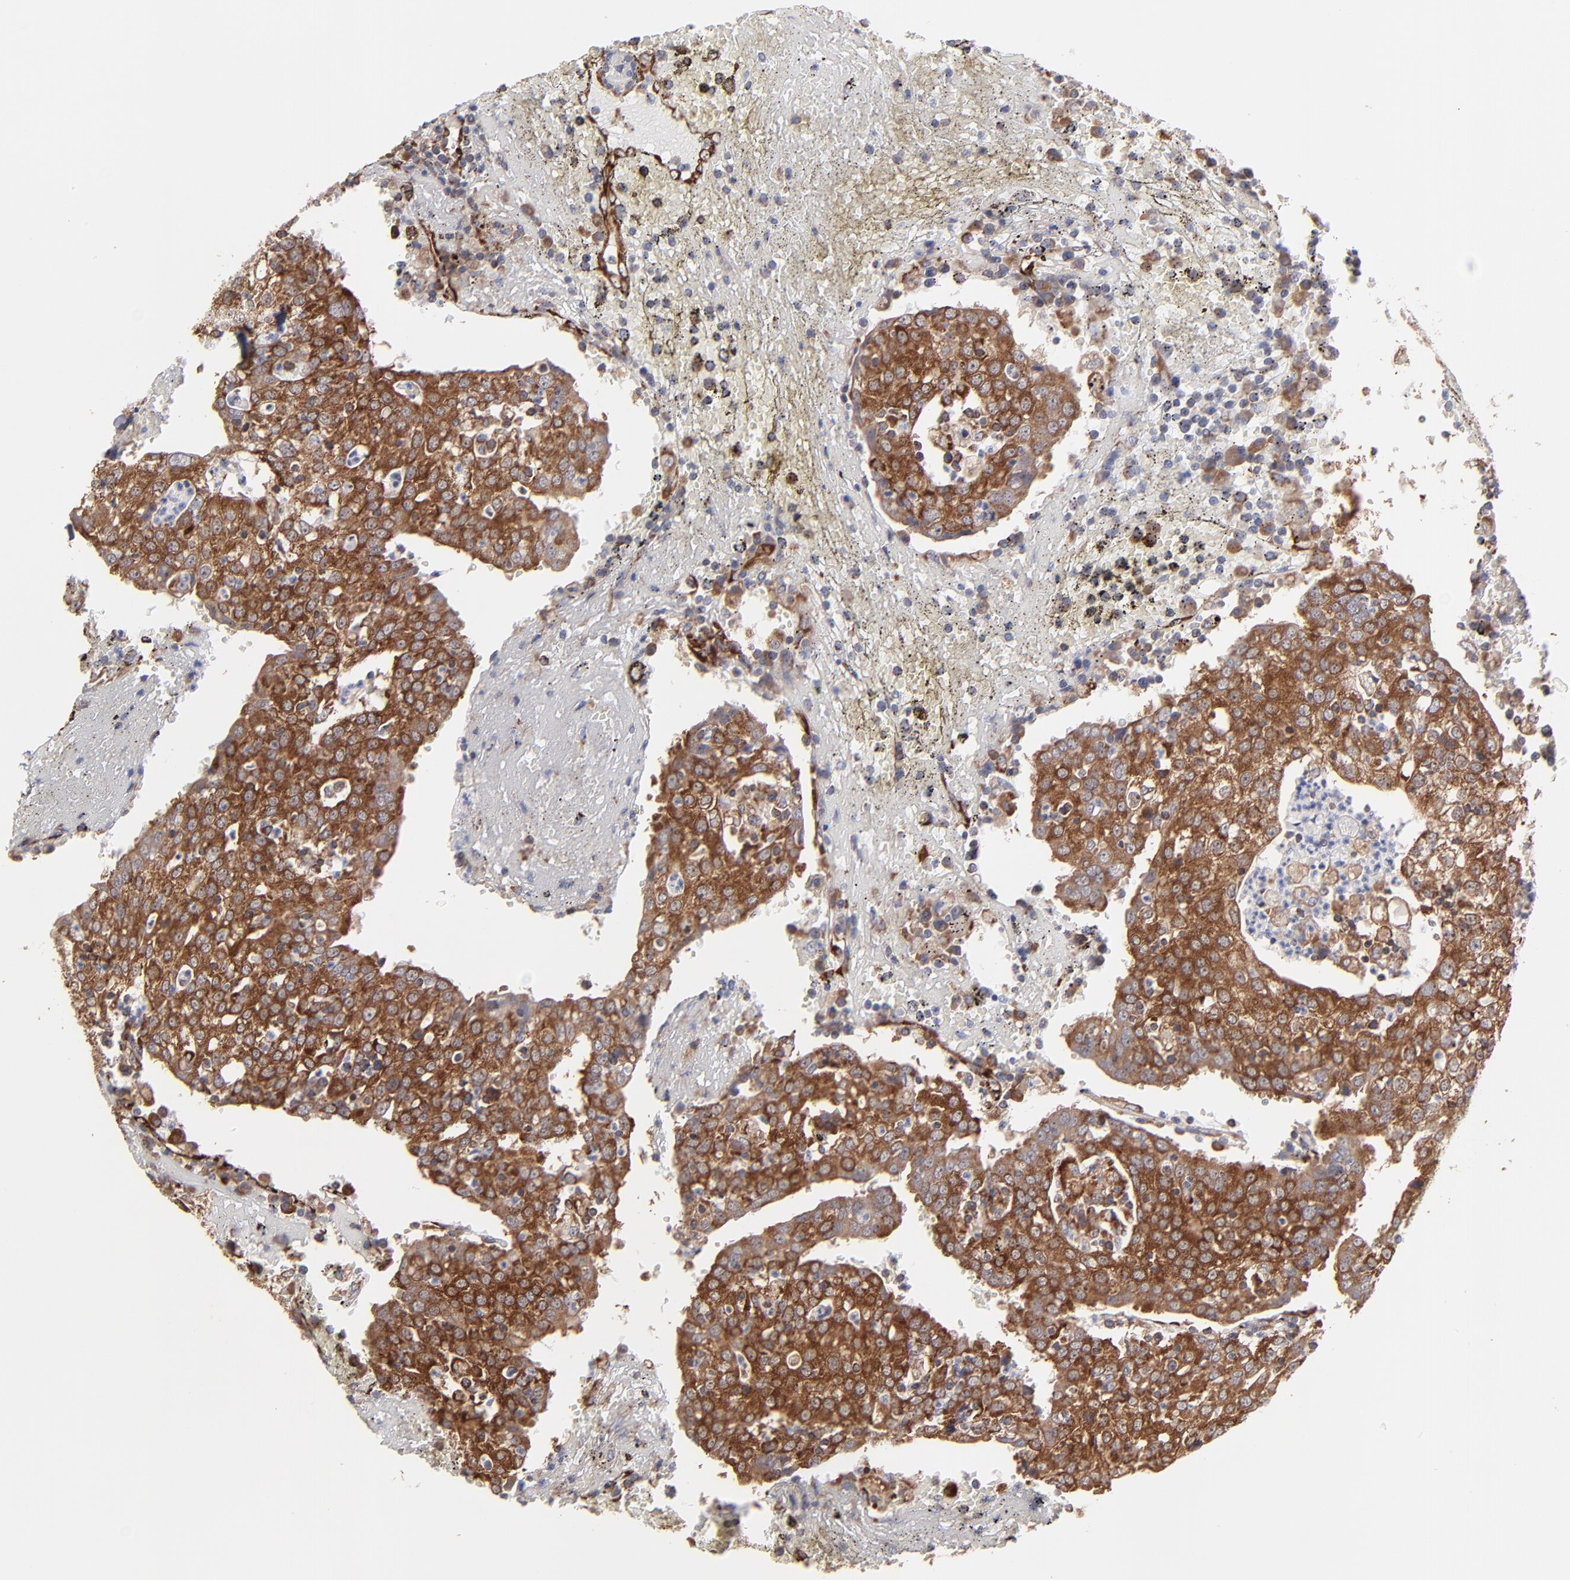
{"staining": {"intensity": "moderate", "quantity": ">75%", "location": "cytoplasmic/membranous"}, "tissue": "head and neck cancer", "cell_type": "Tumor cells", "image_type": "cancer", "snomed": [{"axis": "morphology", "description": "Adenocarcinoma, NOS"}, {"axis": "topography", "description": "Salivary gland"}, {"axis": "topography", "description": "Head-Neck"}], "caption": "There is medium levels of moderate cytoplasmic/membranous staining in tumor cells of head and neck cancer (adenocarcinoma), as demonstrated by immunohistochemical staining (brown color).", "gene": "KTN1", "patient": {"sex": "female", "age": 65}}